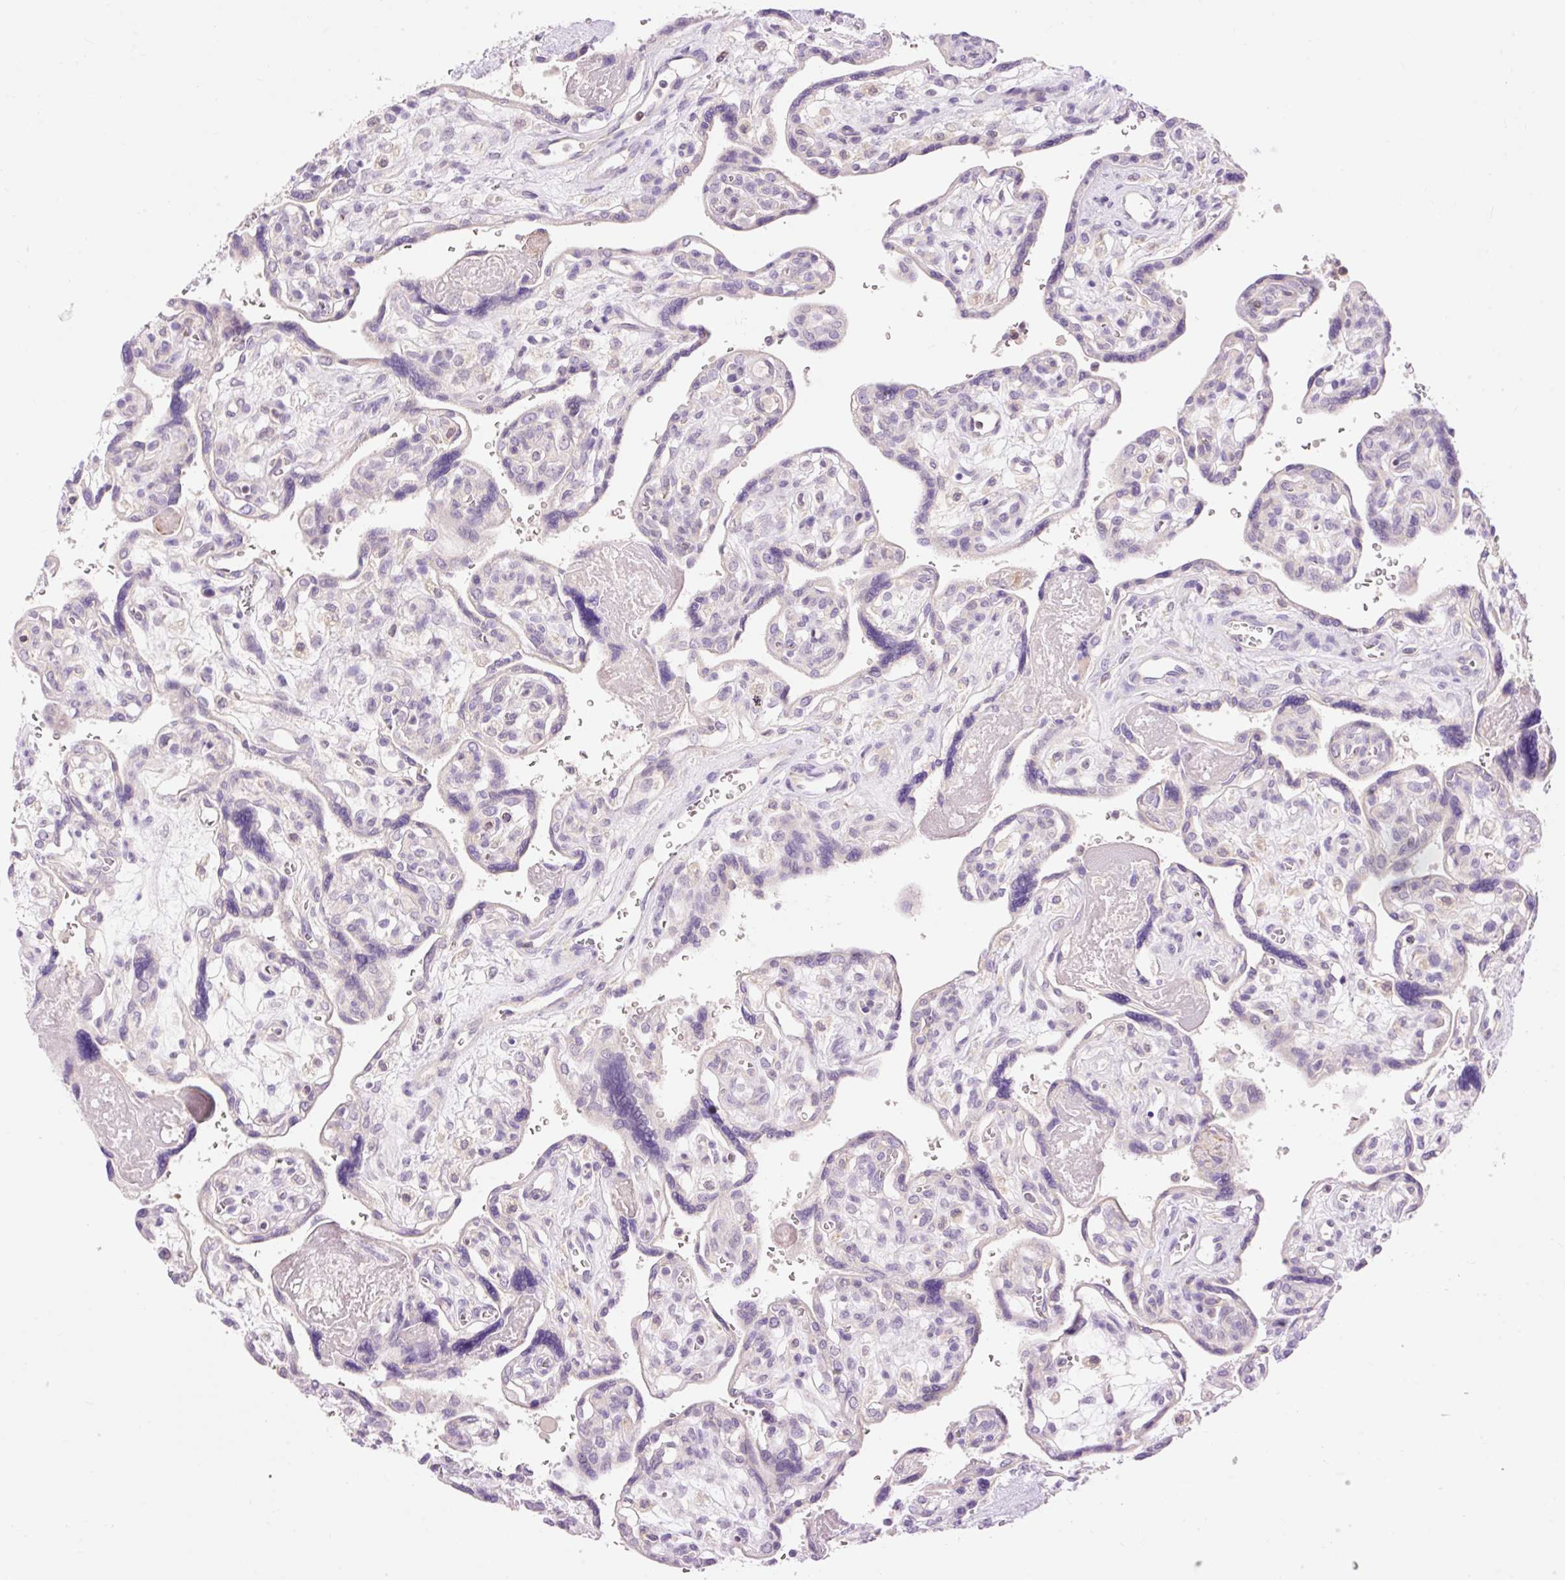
{"staining": {"intensity": "weak", "quantity": "<25%", "location": "nuclear"}, "tissue": "placenta", "cell_type": "Decidual cells", "image_type": "normal", "snomed": [{"axis": "morphology", "description": "Normal tissue, NOS"}, {"axis": "topography", "description": "Placenta"}], "caption": "Immunohistochemistry (IHC) of benign human placenta displays no positivity in decidual cells.", "gene": "IMMT", "patient": {"sex": "female", "age": 39}}